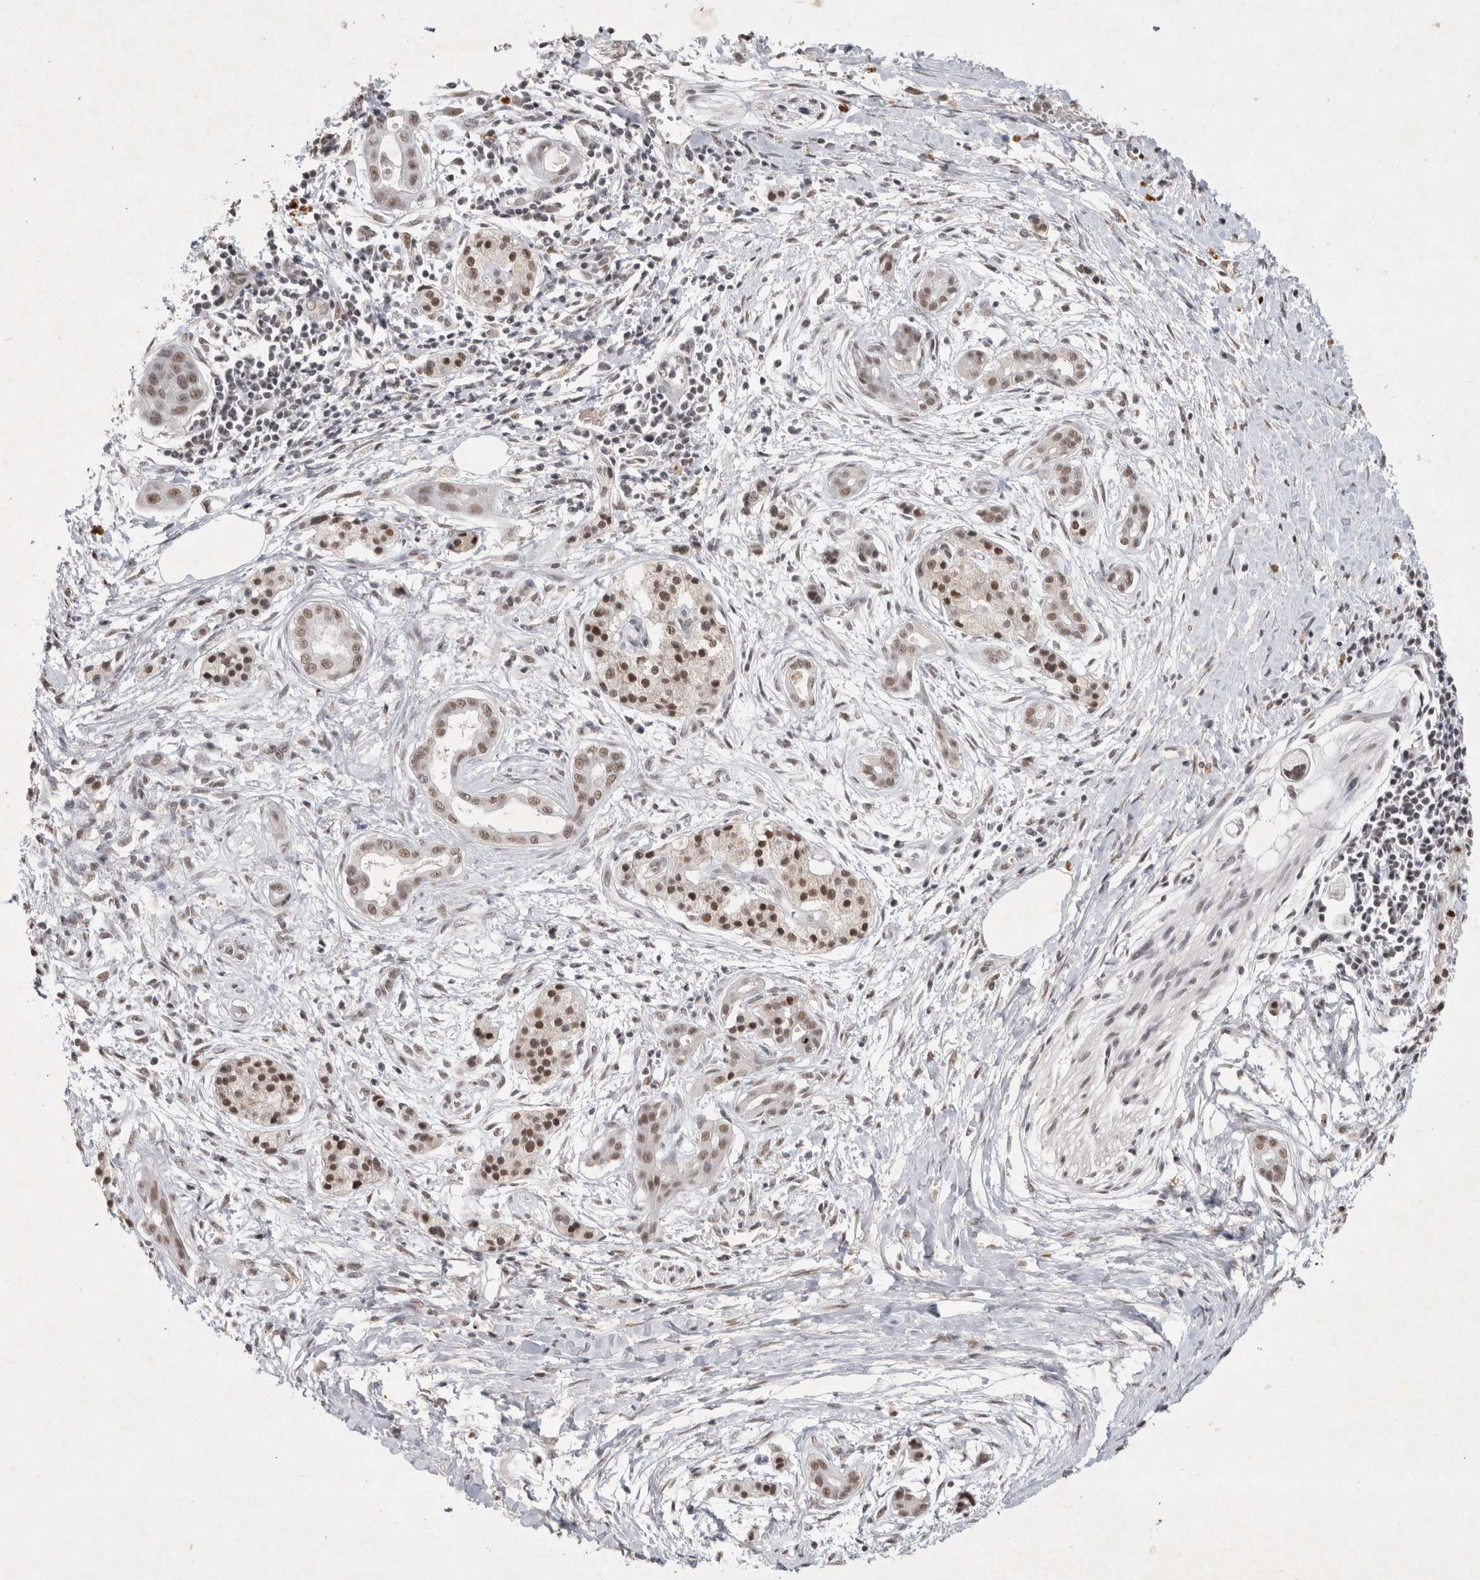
{"staining": {"intensity": "moderate", "quantity": ">75%", "location": "nuclear"}, "tissue": "pancreatic cancer", "cell_type": "Tumor cells", "image_type": "cancer", "snomed": [{"axis": "morphology", "description": "Adenocarcinoma, NOS"}, {"axis": "topography", "description": "Pancreas"}], "caption": "The immunohistochemical stain highlights moderate nuclear expression in tumor cells of pancreatic cancer tissue.", "gene": "XRCC5", "patient": {"sex": "male", "age": 59}}